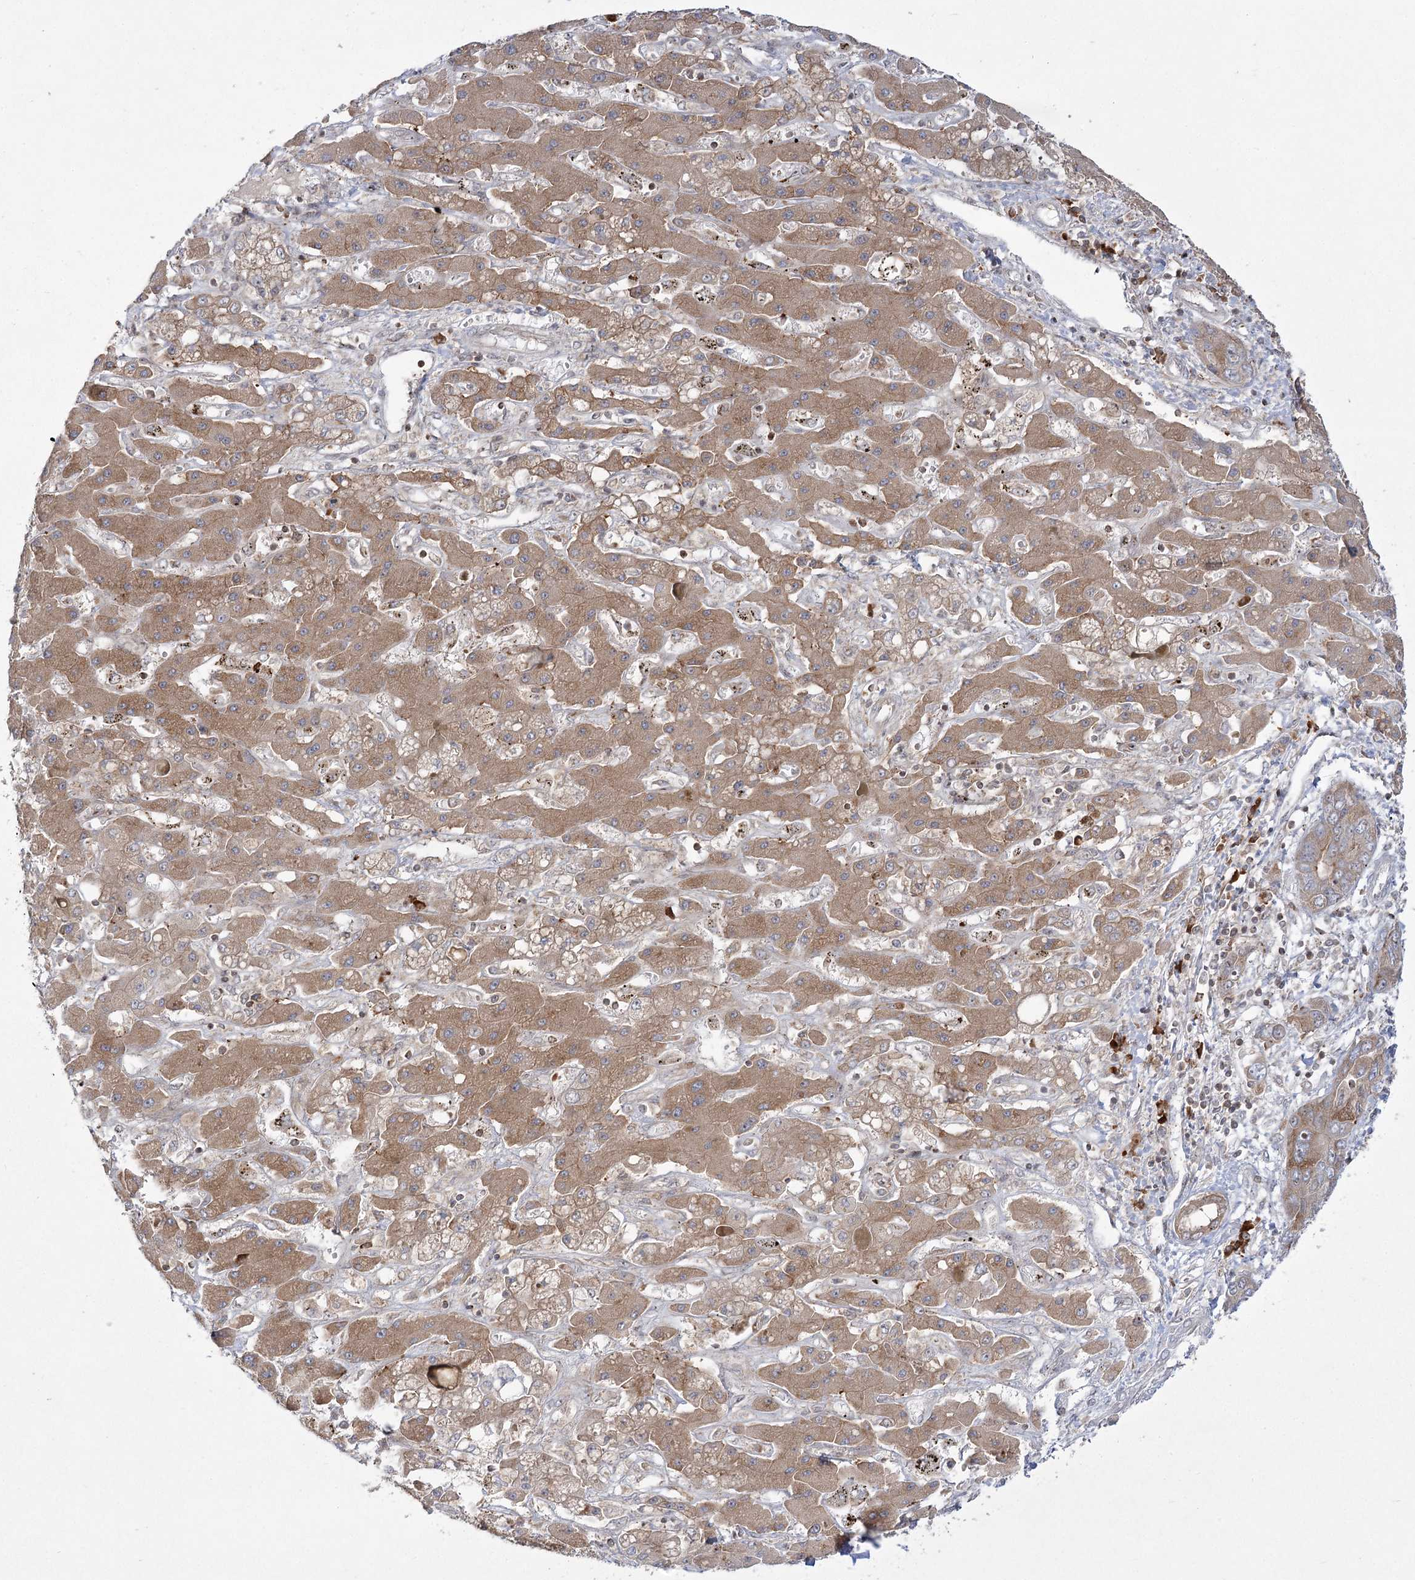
{"staining": {"intensity": "moderate", "quantity": ">75%", "location": "cytoplasmic/membranous"}, "tissue": "liver cancer", "cell_type": "Tumor cells", "image_type": "cancer", "snomed": [{"axis": "morphology", "description": "Cholangiocarcinoma"}, {"axis": "topography", "description": "Liver"}], "caption": "Protein staining of liver cancer (cholangiocarcinoma) tissue exhibits moderate cytoplasmic/membranous positivity in approximately >75% of tumor cells.", "gene": "SYTL1", "patient": {"sex": "male", "age": 67}}